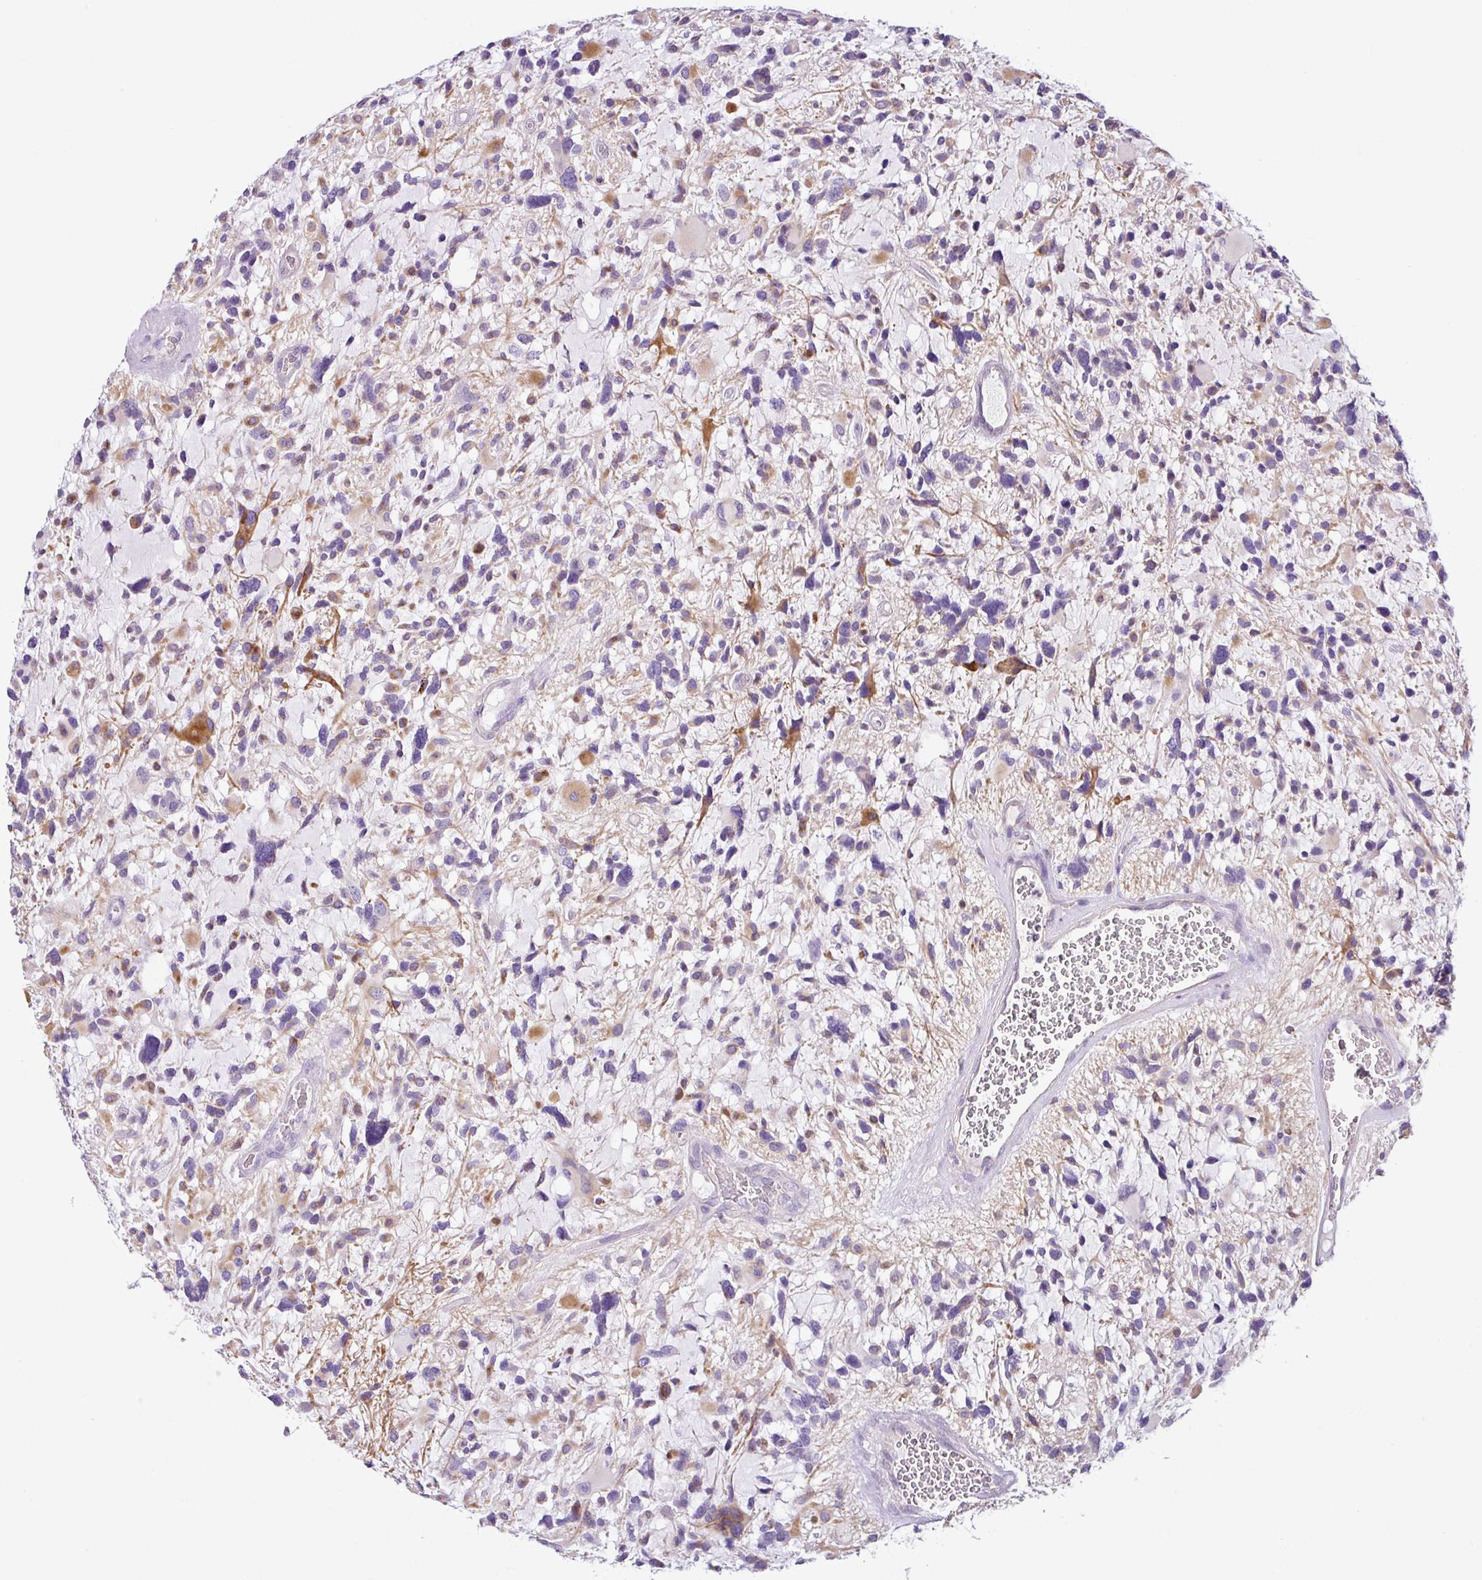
{"staining": {"intensity": "moderate", "quantity": "<25%", "location": "cytoplasmic/membranous"}, "tissue": "glioma", "cell_type": "Tumor cells", "image_type": "cancer", "snomed": [{"axis": "morphology", "description": "Glioma, malignant, High grade"}, {"axis": "topography", "description": "Brain"}], "caption": "DAB (3,3'-diaminobenzidine) immunohistochemical staining of glioma exhibits moderate cytoplasmic/membranous protein positivity in approximately <25% of tumor cells. (Stains: DAB in brown, nuclei in blue, Microscopy: brightfield microscopy at high magnification).", "gene": "HMCN2", "patient": {"sex": "female", "age": 11}}